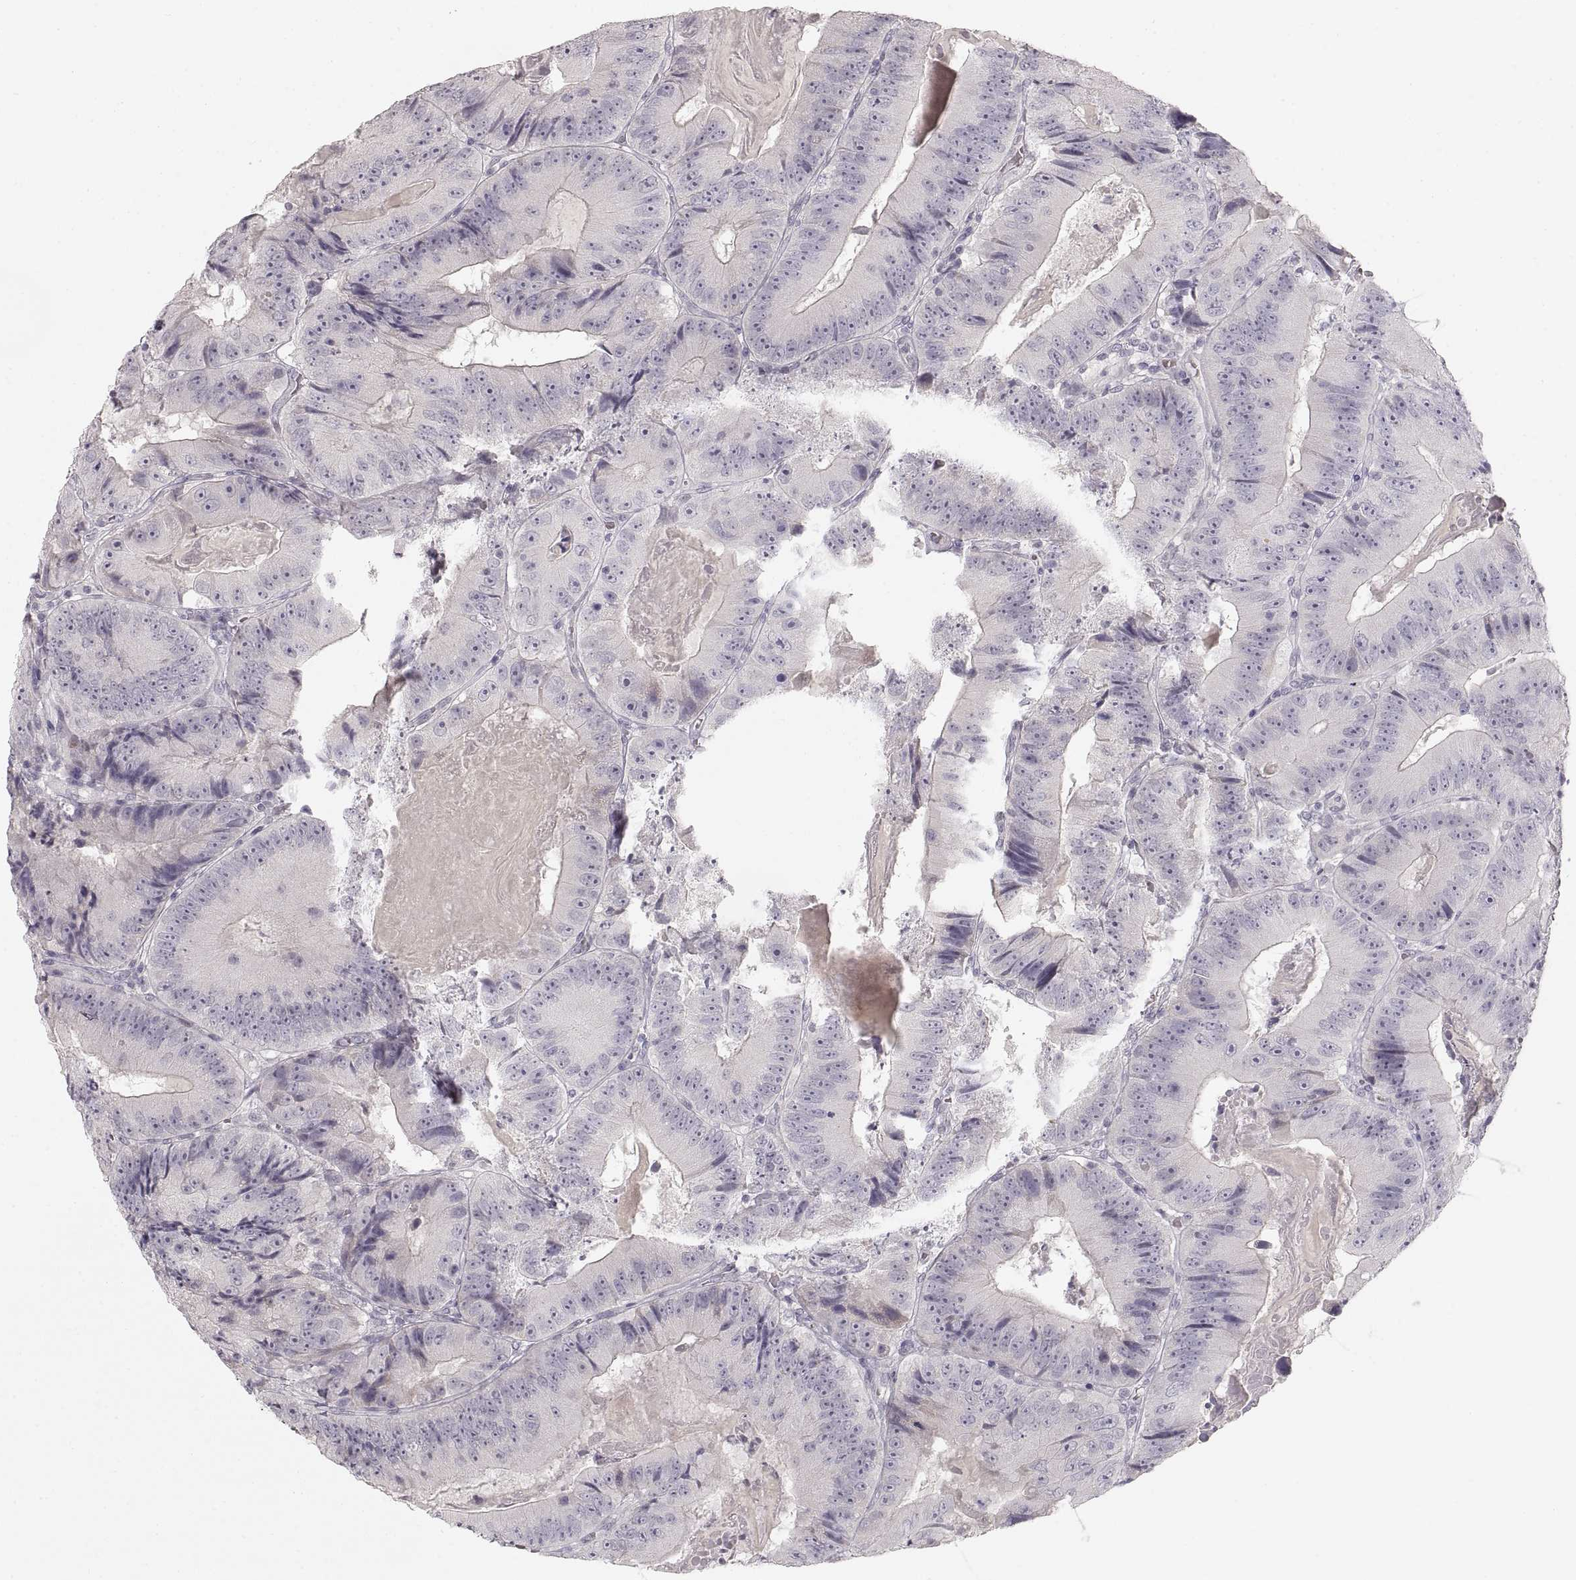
{"staining": {"intensity": "negative", "quantity": "none", "location": "none"}, "tissue": "colorectal cancer", "cell_type": "Tumor cells", "image_type": "cancer", "snomed": [{"axis": "morphology", "description": "Adenocarcinoma, NOS"}, {"axis": "topography", "description": "Colon"}], "caption": "Tumor cells are negative for brown protein staining in colorectal cancer (adenocarcinoma).", "gene": "PCSK2", "patient": {"sex": "female", "age": 86}}